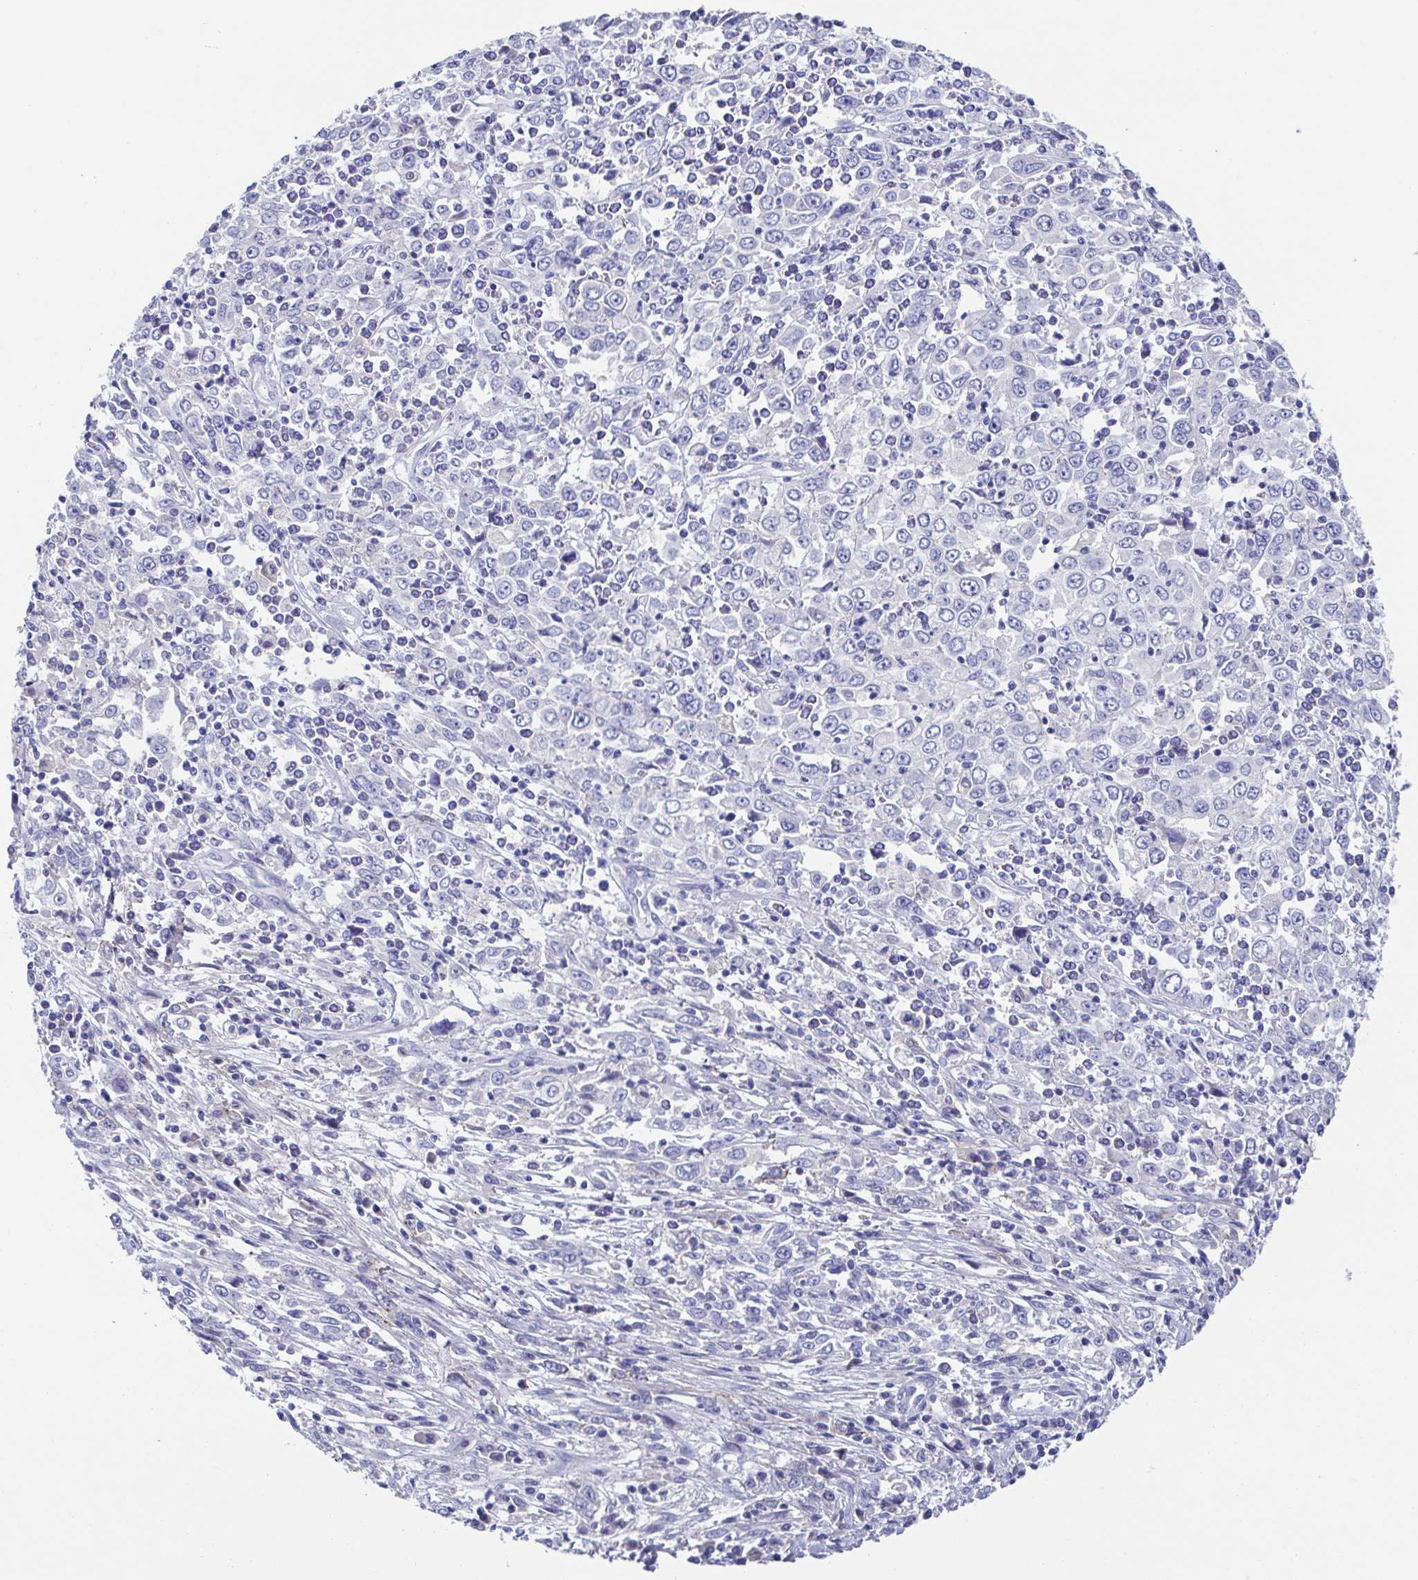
{"staining": {"intensity": "negative", "quantity": "none", "location": "none"}, "tissue": "cervical cancer", "cell_type": "Tumor cells", "image_type": "cancer", "snomed": [{"axis": "morphology", "description": "Adenocarcinoma, NOS"}, {"axis": "topography", "description": "Cervix"}], "caption": "Human cervical cancer (adenocarcinoma) stained for a protein using immunohistochemistry (IHC) exhibits no expression in tumor cells.", "gene": "CDH2", "patient": {"sex": "female", "age": 40}}